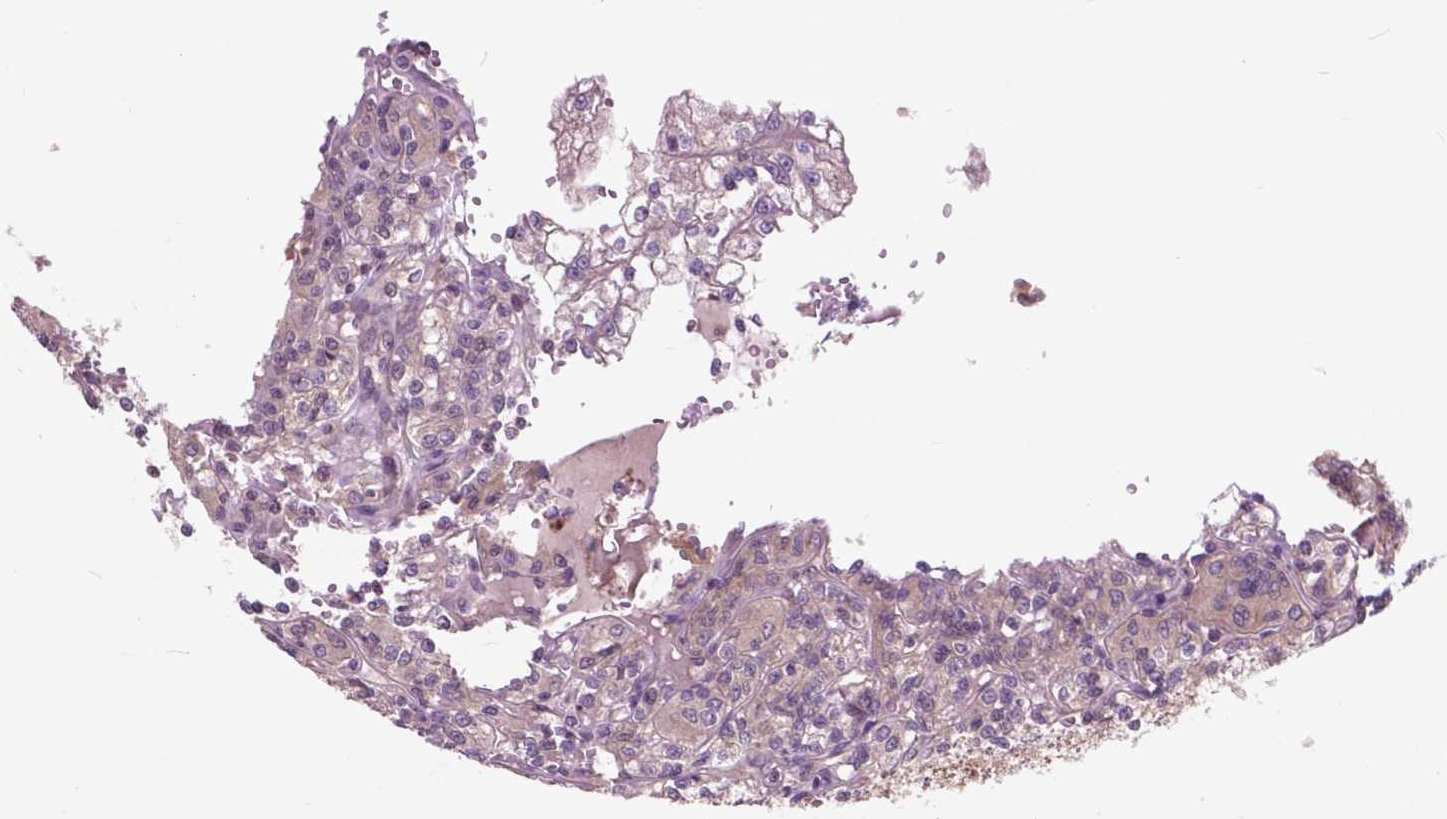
{"staining": {"intensity": "moderate", "quantity": ">75%", "location": "cytoplasmic/membranous"}, "tissue": "renal cancer", "cell_type": "Tumor cells", "image_type": "cancer", "snomed": [{"axis": "morphology", "description": "Adenocarcinoma, NOS"}, {"axis": "topography", "description": "Kidney"}], "caption": "Protein analysis of renal adenocarcinoma tissue displays moderate cytoplasmic/membranous positivity in about >75% of tumor cells.", "gene": "ARAF", "patient": {"sex": "male", "age": 36}}